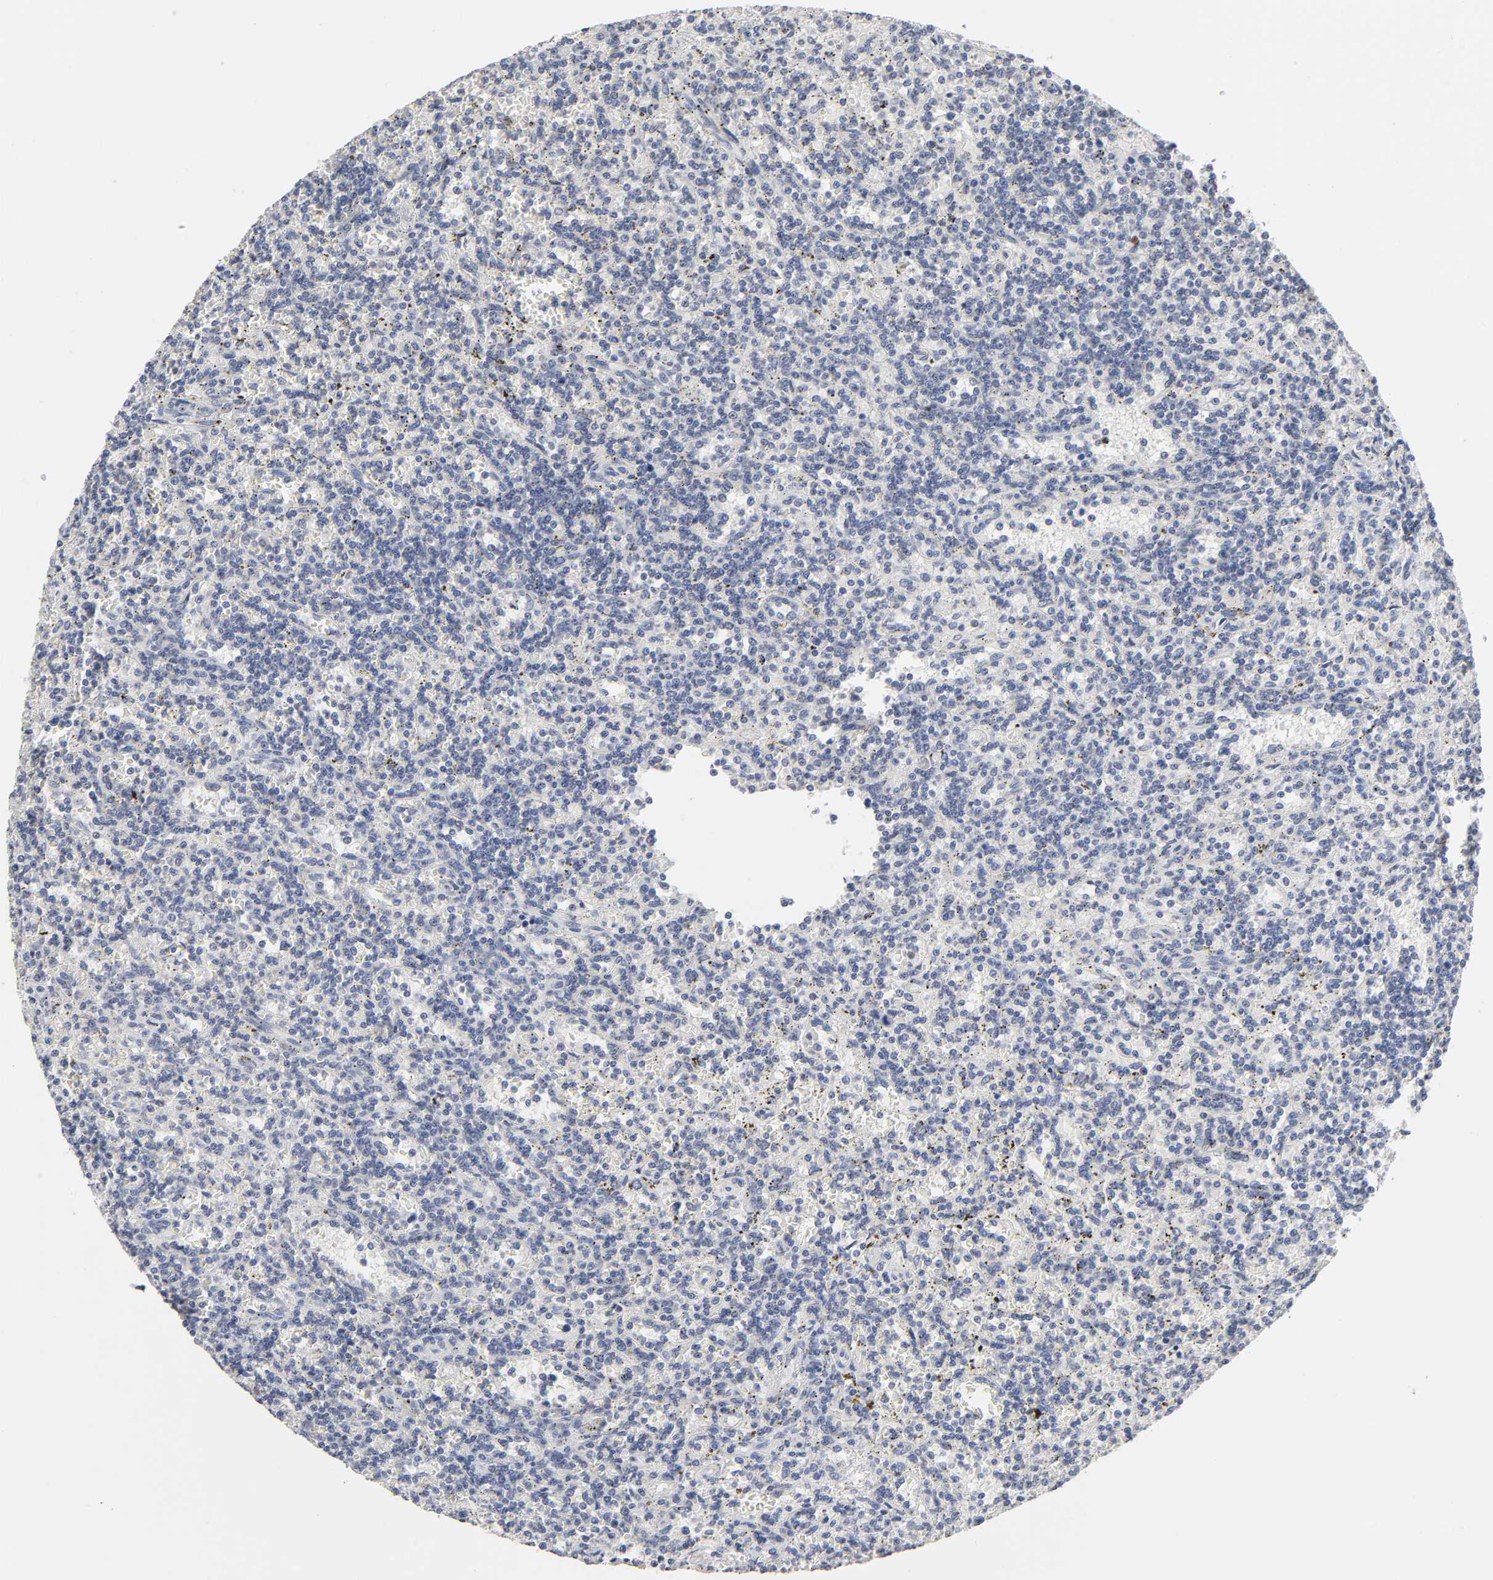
{"staining": {"intensity": "negative", "quantity": "none", "location": "none"}, "tissue": "lymphoma", "cell_type": "Tumor cells", "image_type": "cancer", "snomed": [{"axis": "morphology", "description": "Malignant lymphoma, non-Hodgkin's type, Low grade"}, {"axis": "topography", "description": "Spleen"}], "caption": "The IHC photomicrograph has no significant staining in tumor cells of low-grade malignant lymphoma, non-Hodgkin's type tissue. (Stains: DAB immunohistochemistry with hematoxylin counter stain, Microscopy: brightfield microscopy at high magnification).", "gene": "HNF4A", "patient": {"sex": "male", "age": 73}}